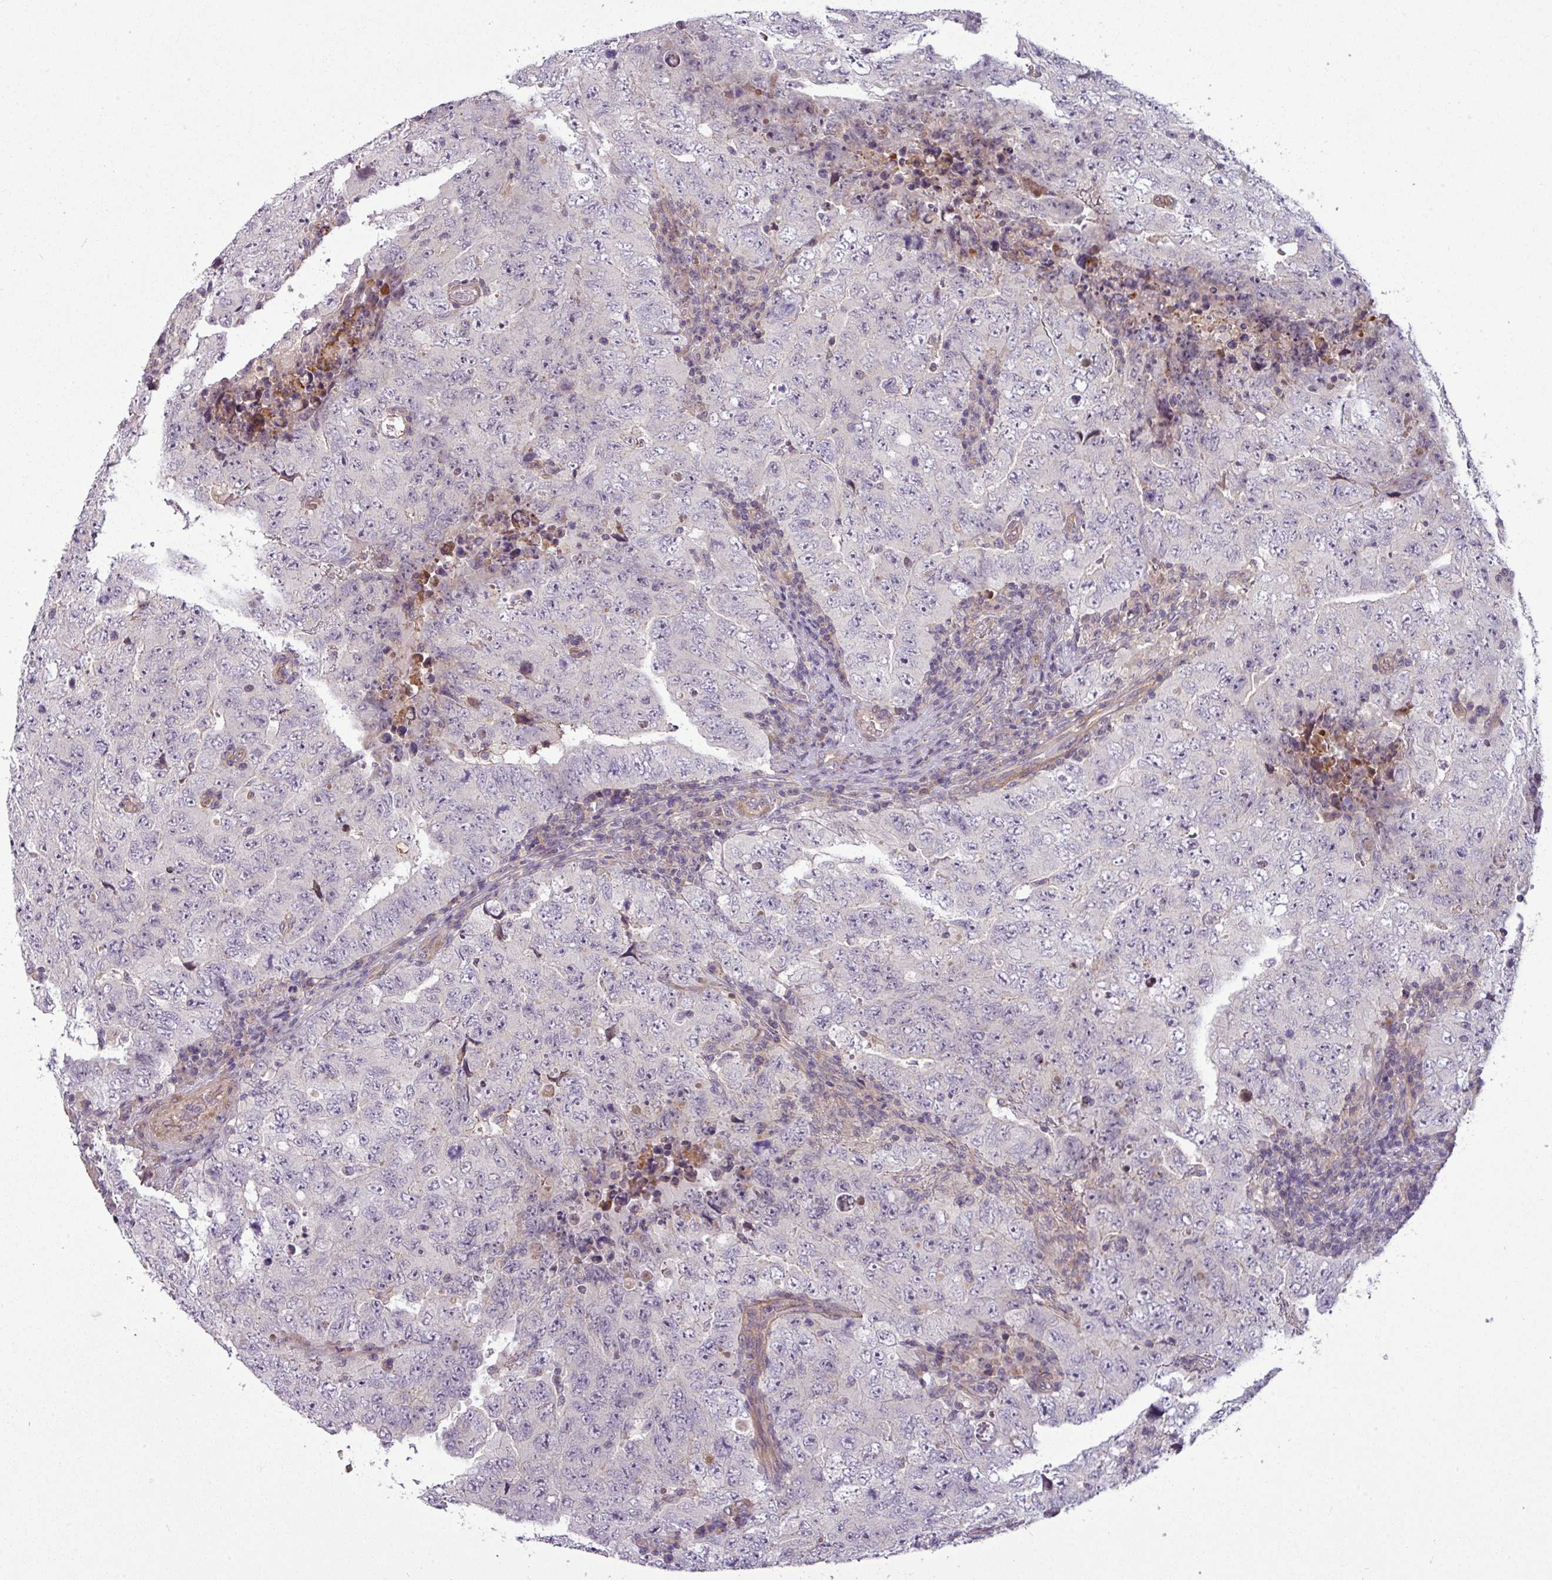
{"staining": {"intensity": "negative", "quantity": "none", "location": "none"}, "tissue": "testis cancer", "cell_type": "Tumor cells", "image_type": "cancer", "snomed": [{"axis": "morphology", "description": "Carcinoma, Embryonal, NOS"}, {"axis": "topography", "description": "Testis"}], "caption": "Immunohistochemistry (IHC) of human testis embryonal carcinoma exhibits no expression in tumor cells.", "gene": "ZNF35", "patient": {"sex": "male", "age": 26}}